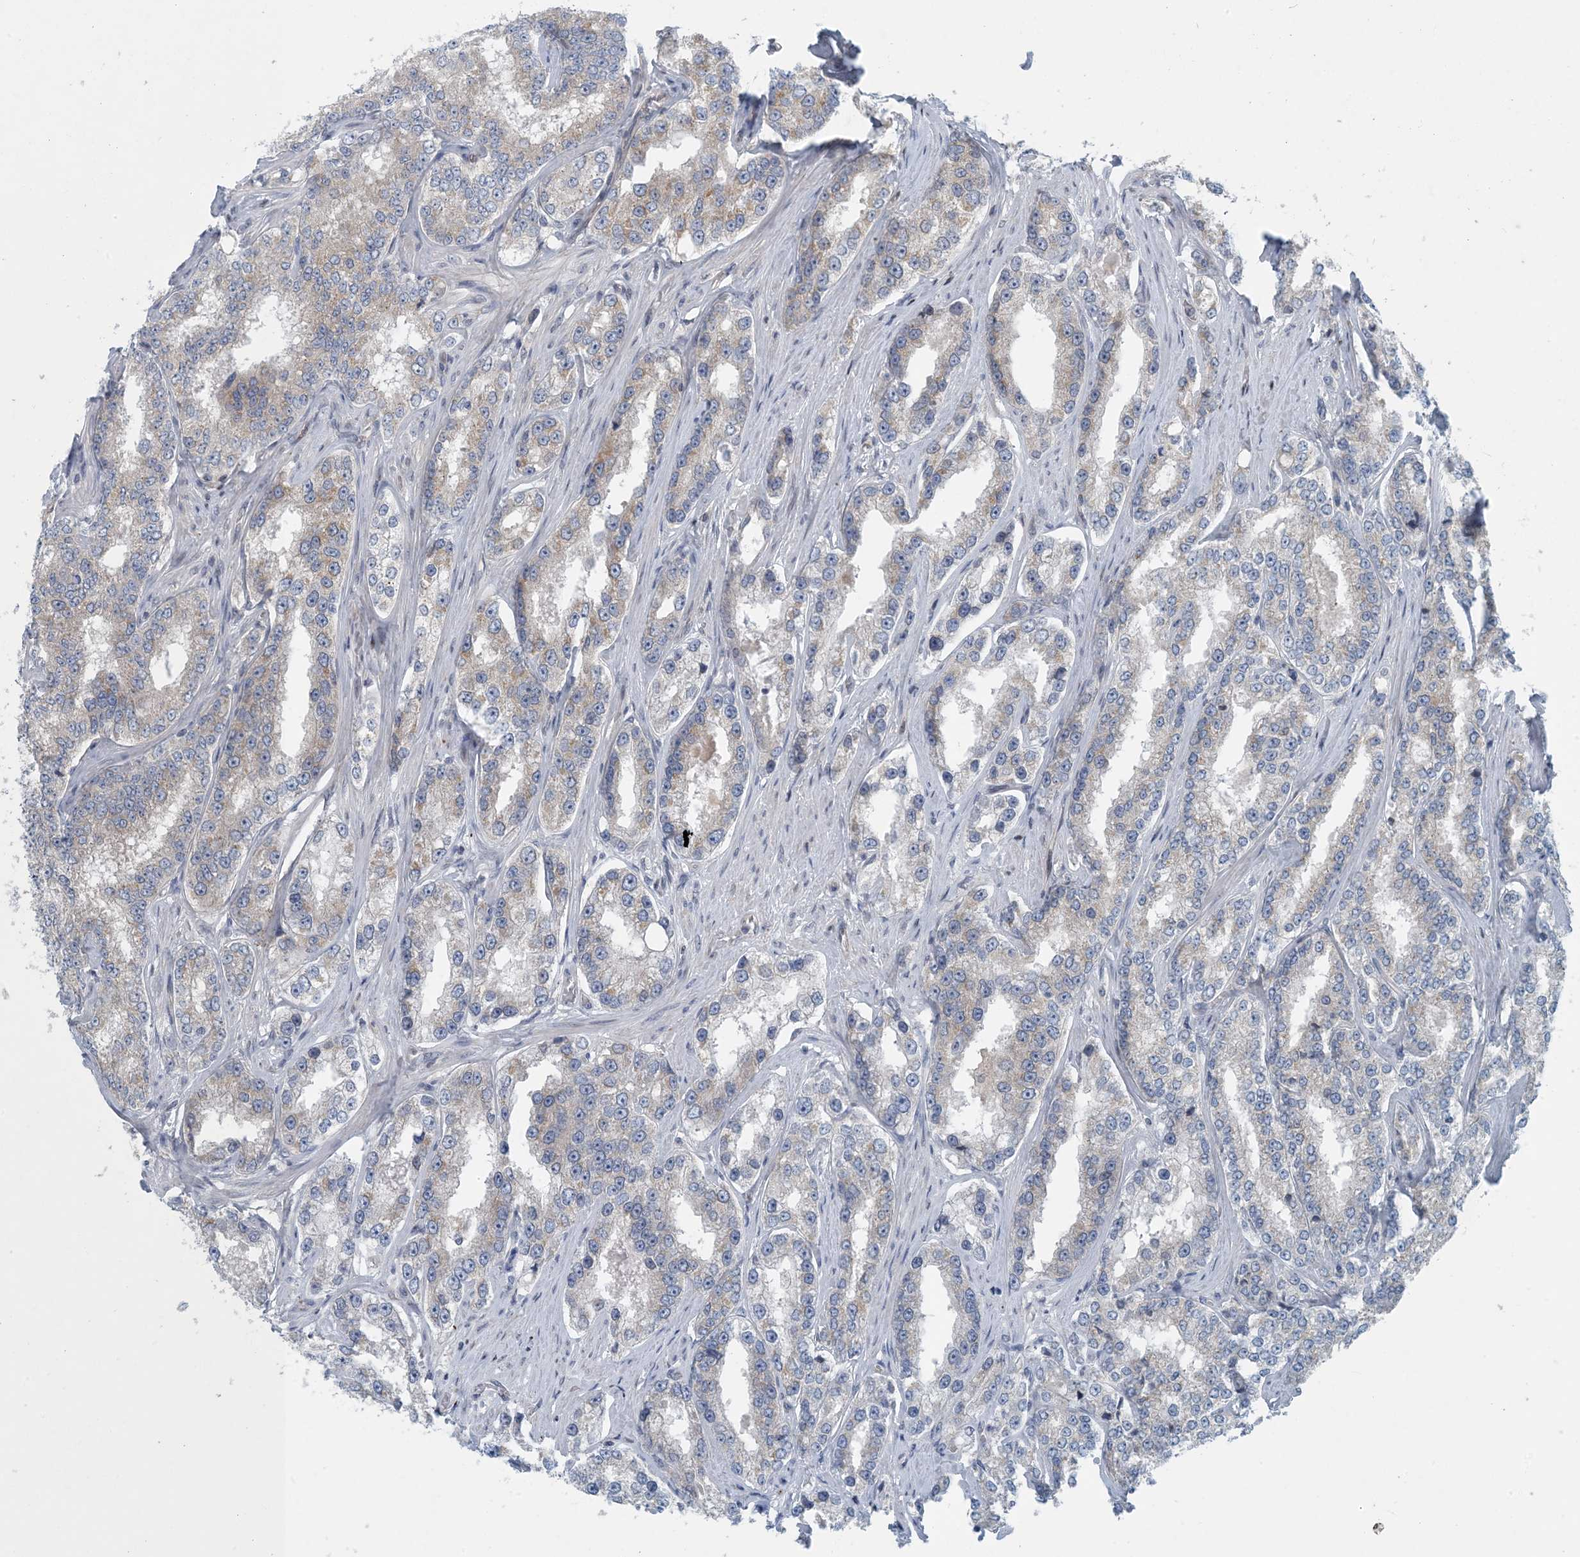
{"staining": {"intensity": "weak", "quantity": "<25%", "location": "cytoplasmic/membranous"}, "tissue": "prostate cancer", "cell_type": "Tumor cells", "image_type": "cancer", "snomed": [{"axis": "morphology", "description": "Normal tissue, NOS"}, {"axis": "morphology", "description": "Adenocarcinoma, High grade"}, {"axis": "topography", "description": "Prostate"}], "caption": "Immunohistochemistry micrograph of neoplastic tissue: human prostate cancer (high-grade adenocarcinoma) stained with DAB (3,3'-diaminobenzidine) shows no significant protein positivity in tumor cells.", "gene": "HIKESHI", "patient": {"sex": "male", "age": 83}}